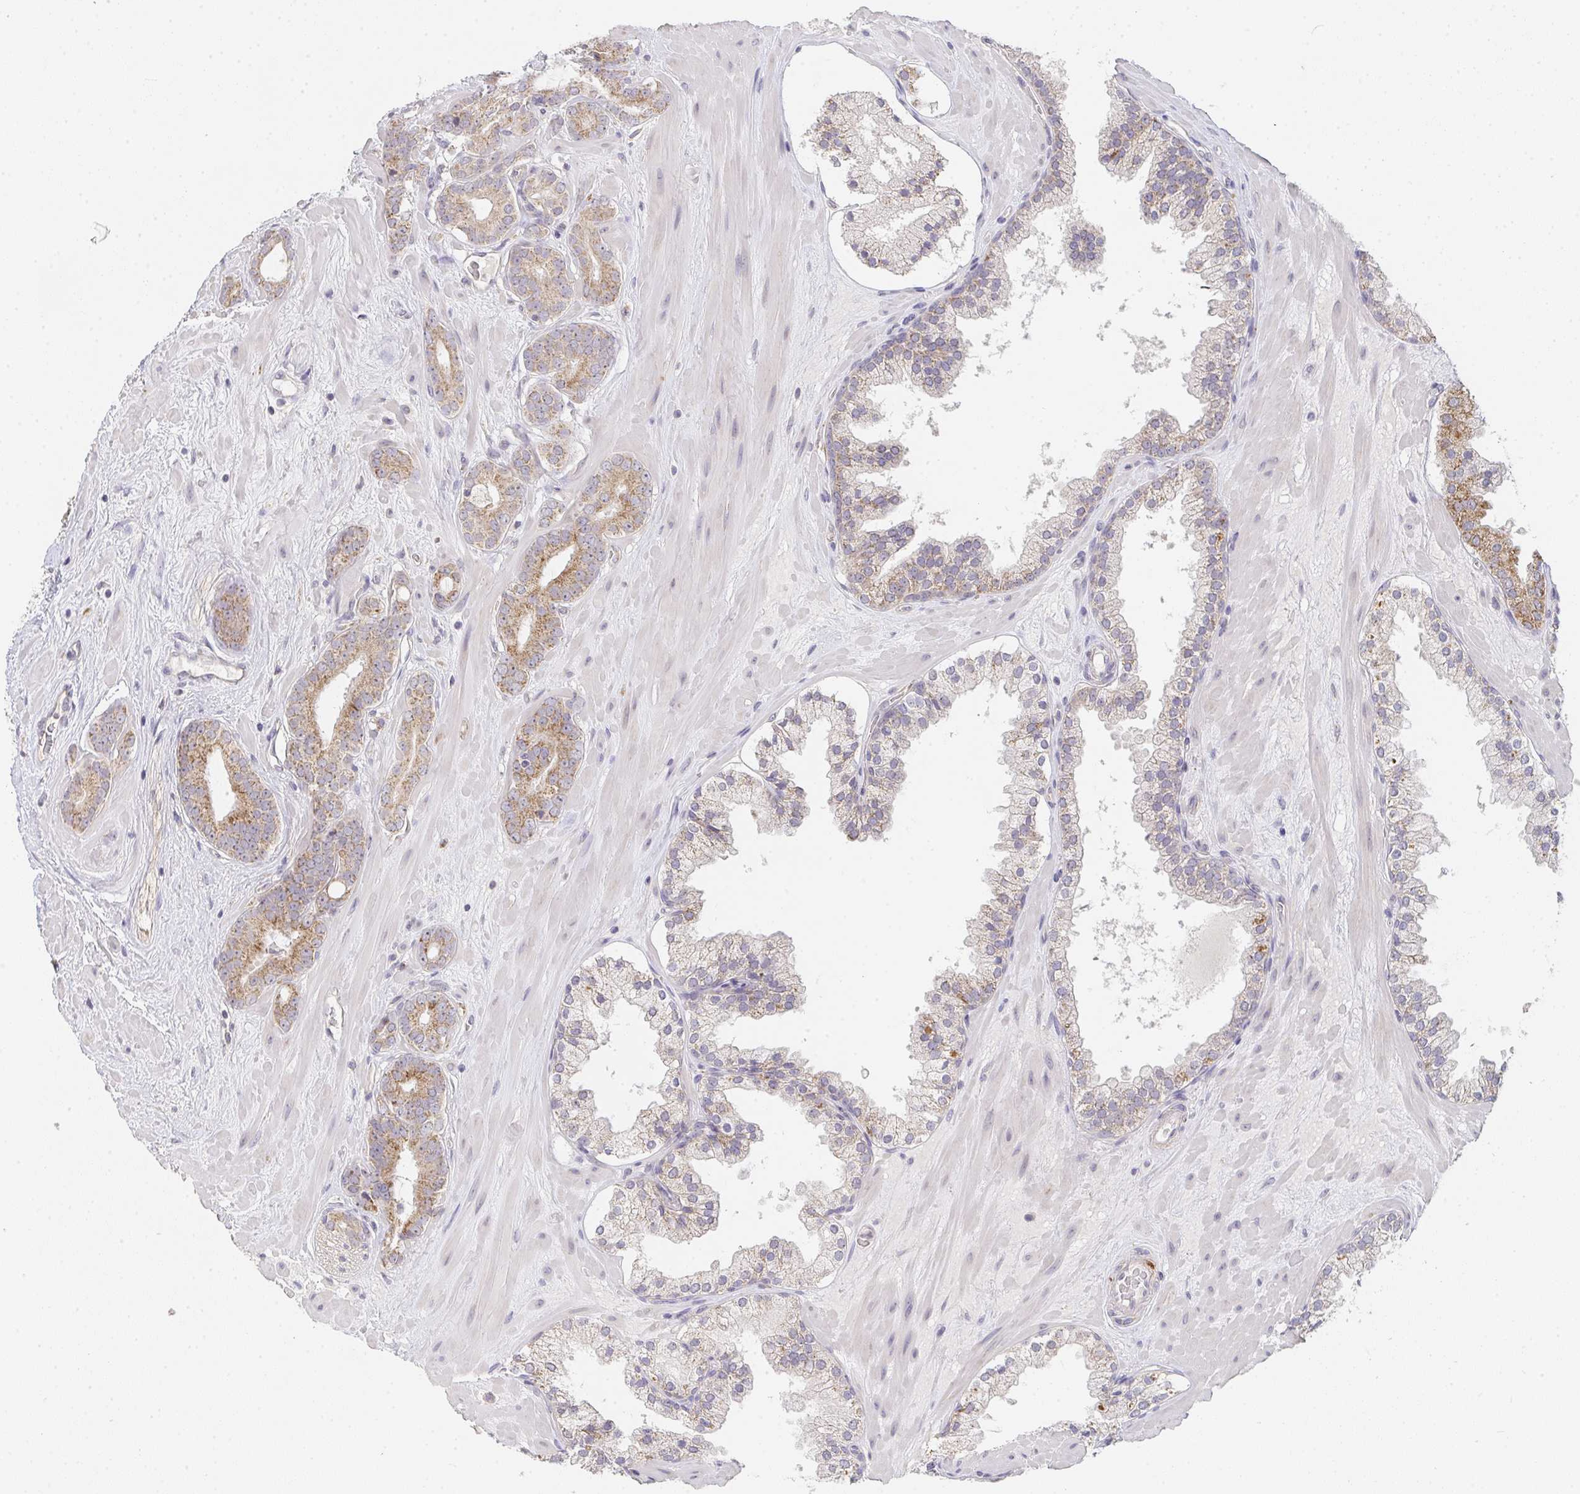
{"staining": {"intensity": "moderate", "quantity": "<25%", "location": "cytoplasmic/membranous"}, "tissue": "prostate cancer", "cell_type": "Tumor cells", "image_type": "cancer", "snomed": [{"axis": "morphology", "description": "Adenocarcinoma, High grade"}, {"axis": "topography", "description": "Prostate"}], "caption": "A brown stain highlights moderate cytoplasmic/membranous expression of a protein in human adenocarcinoma (high-grade) (prostate) tumor cells. Using DAB (brown) and hematoxylin (blue) stains, captured at high magnification using brightfield microscopy.", "gene": "TMEM219", "patient": {"sex": "male", "age": 66}}